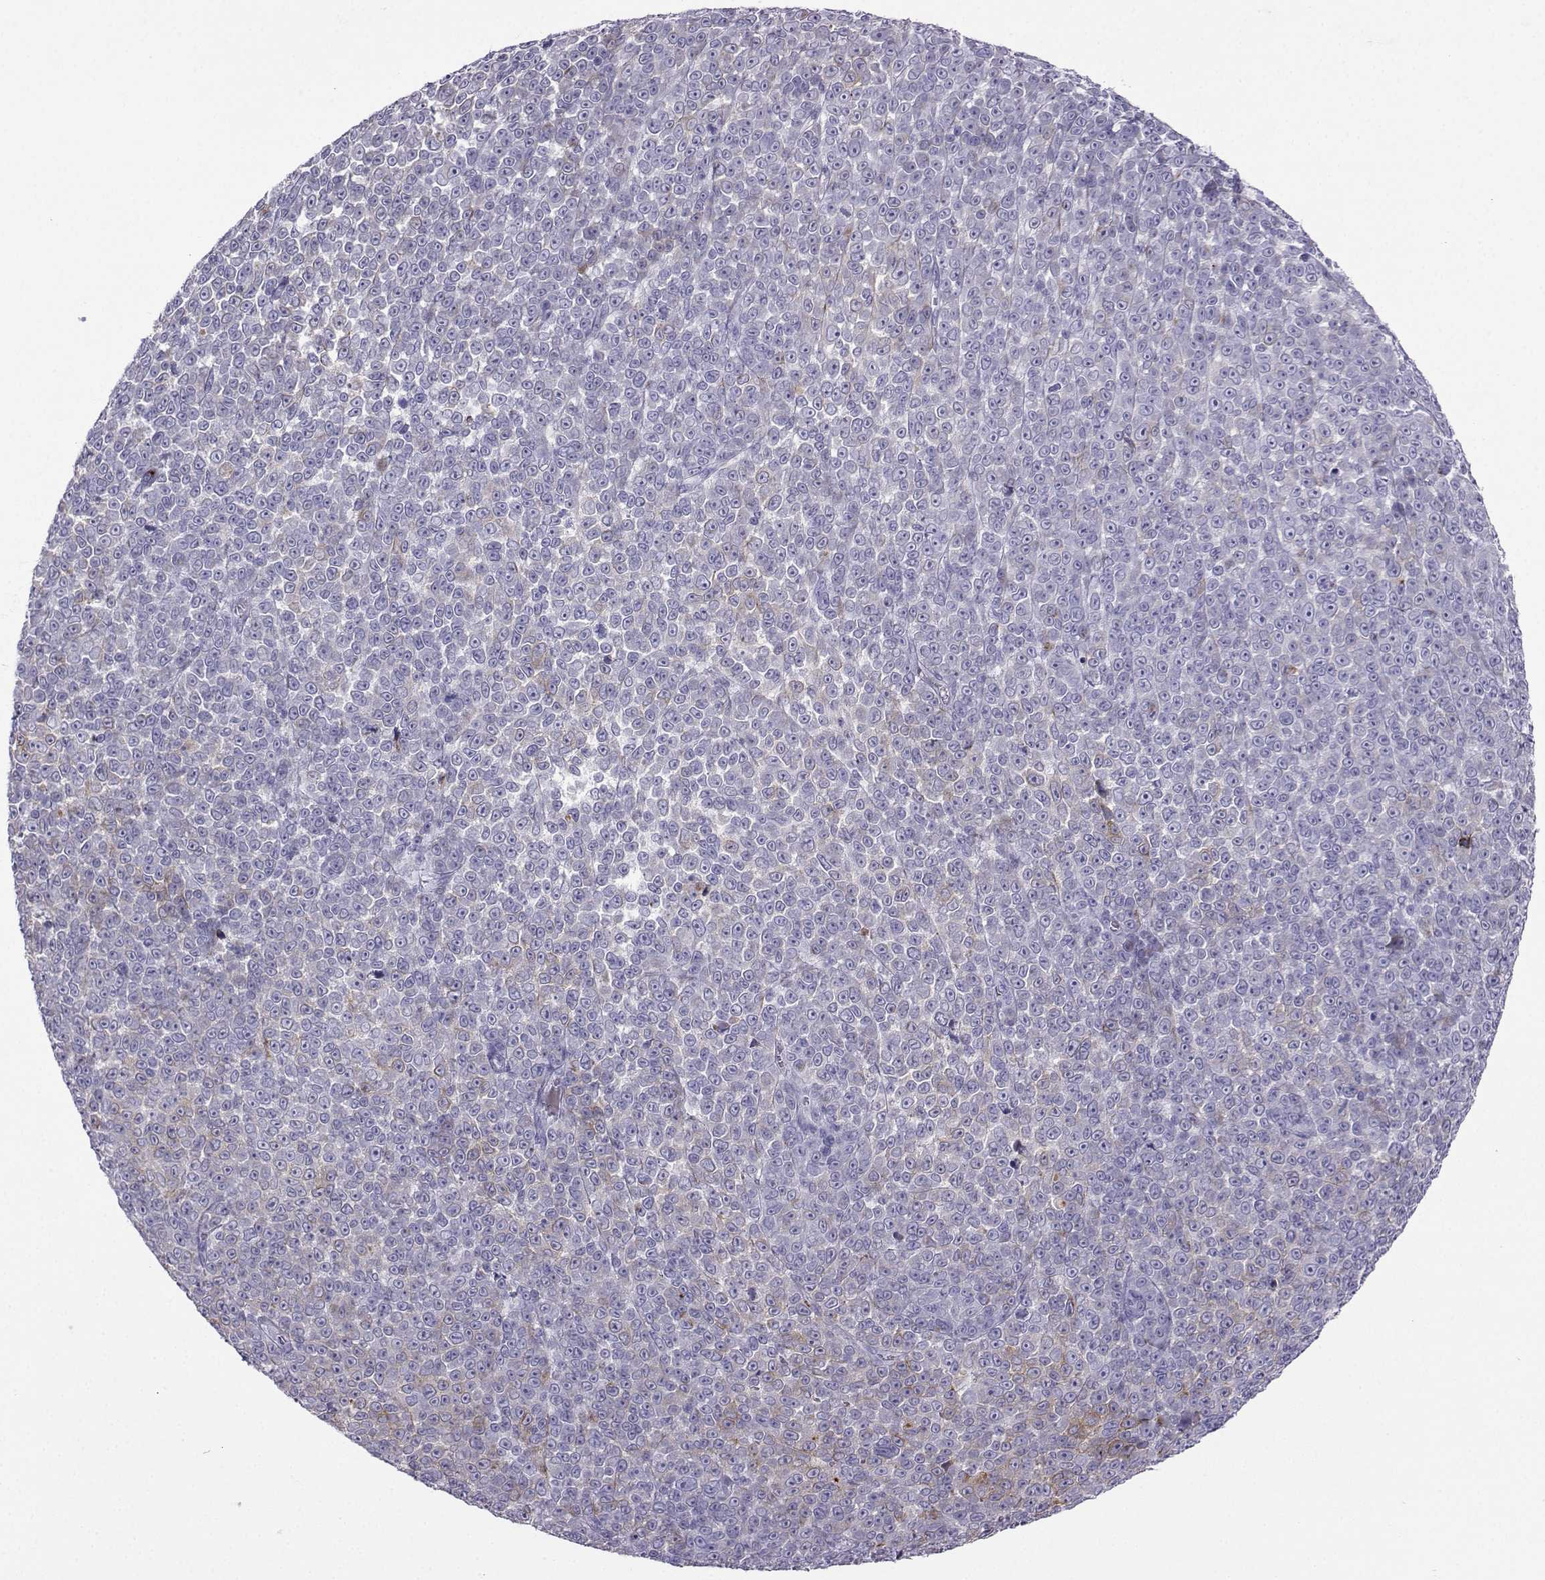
{"staining": {"intensity": "negative", "quantity": "none", "location": "none"}, "tissue": "melanoma", "cell_type": "Tumor cells", "image_type": "cancer", "snomed": [{"axis": "morphology", "description": "Malignant melanoma, NOS"}, {"axis": "topography", "description": "Skin"}], "caption": "The immunohistochemistry (IHC) photomicrograph has no significant staining in tumor cells of malignant melanoma tissue.", "gene": "FBXO24", "patient": {"sex": "female", "age": 95}}